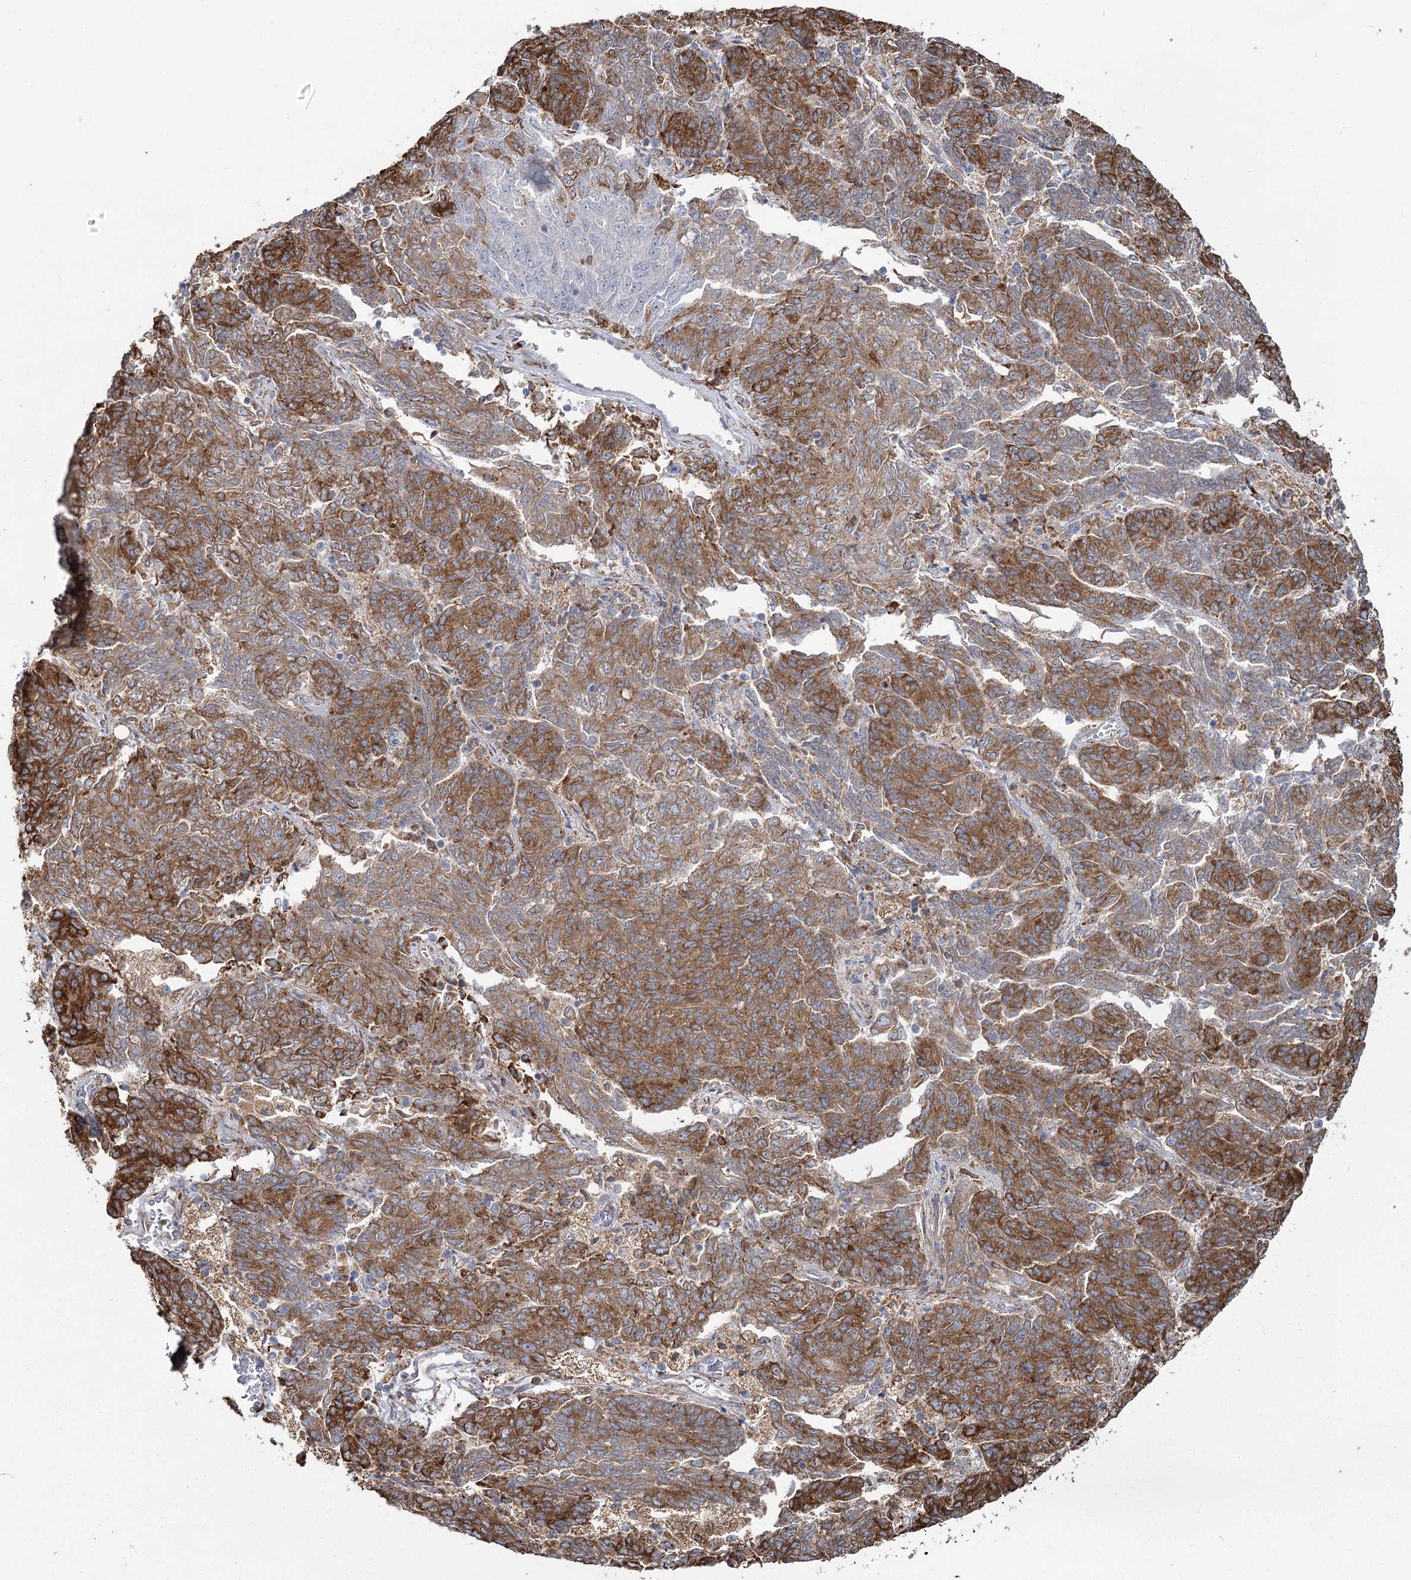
{"staining": {"intensity": "moderate", "quantity": ">75%", "location": "cytoplasmic/membranous"}, "tissue": "endometrial cancer", "cell_type": "Tumor cells", "image_type": "cancer", "snomed": [{"axis": "morphology", "description": "Adenocarcinoma, NOS"}, {"axis": "topography", "description": "Endometrium"}], "caption": "Immunohistochemical staining of human endometrial cancer (adenocarcinoma) shows medium levels of moderate cytoplasmic/membranous expression in approximately >75% of tumor cells.", "gene": "ZCCHC9", "patient": {"sex": "female", "age": 80}}